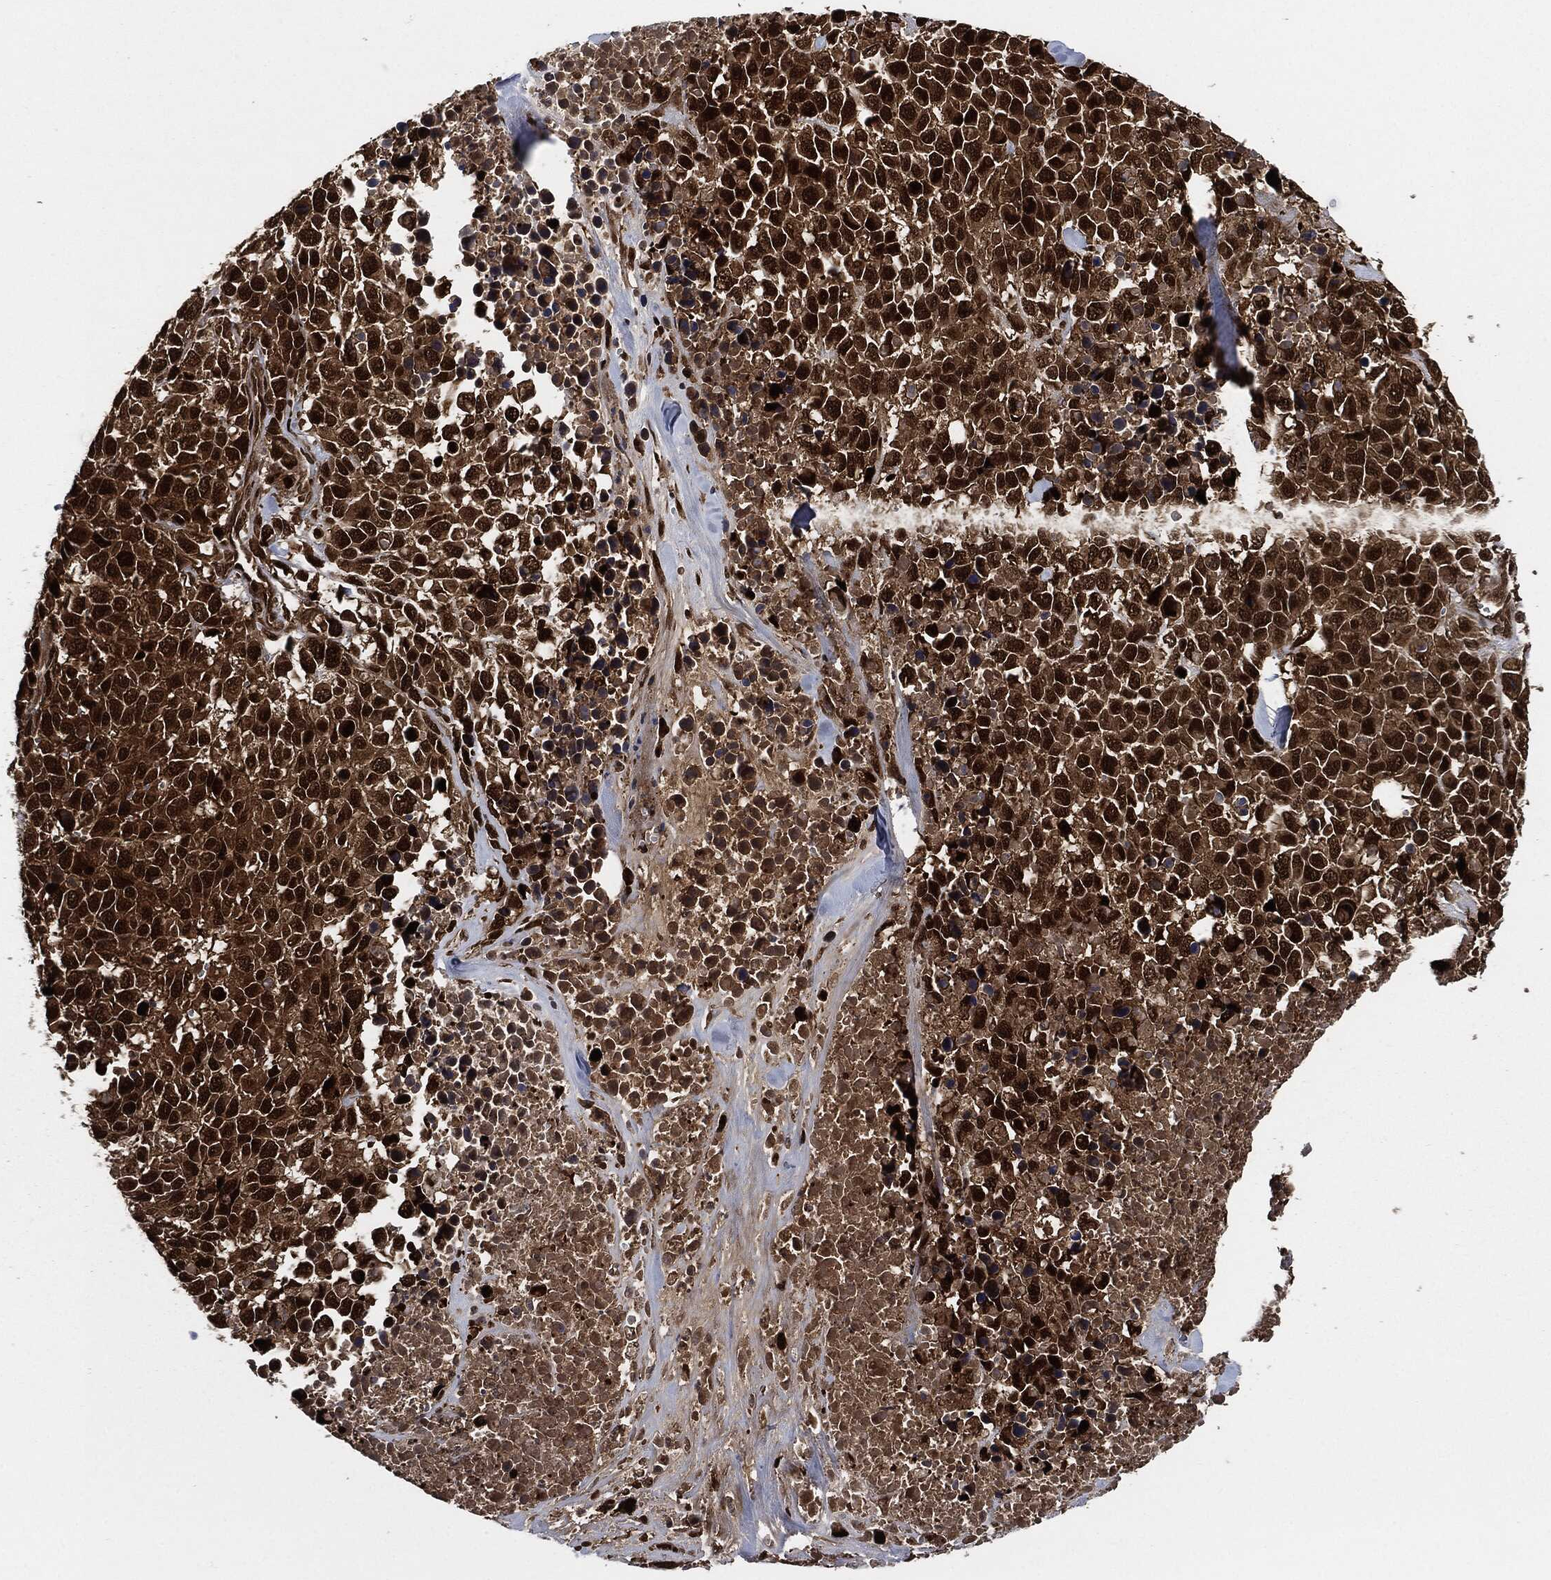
{"staining": {"intensity": "strong", "quantity": "25%-75%", "location": "cytoplasmic/membranous,nuclear"}, "tissue": "melanoma", "cell_type": "Tumor cells", "image_type": "cancer", "snomed": [{"axis": "morphology", "description": "Malignant melanoma, Metastatic site"}, {"axis": "topography", "description": "Skin"}], "caption": "A brown stain highlights strong cytoplasmic/membranous and nuclear positivity of a protein in human melanoma tumor cells.", "gene": "DCTN1", "patient": {"sex": "male", "age": 84}}